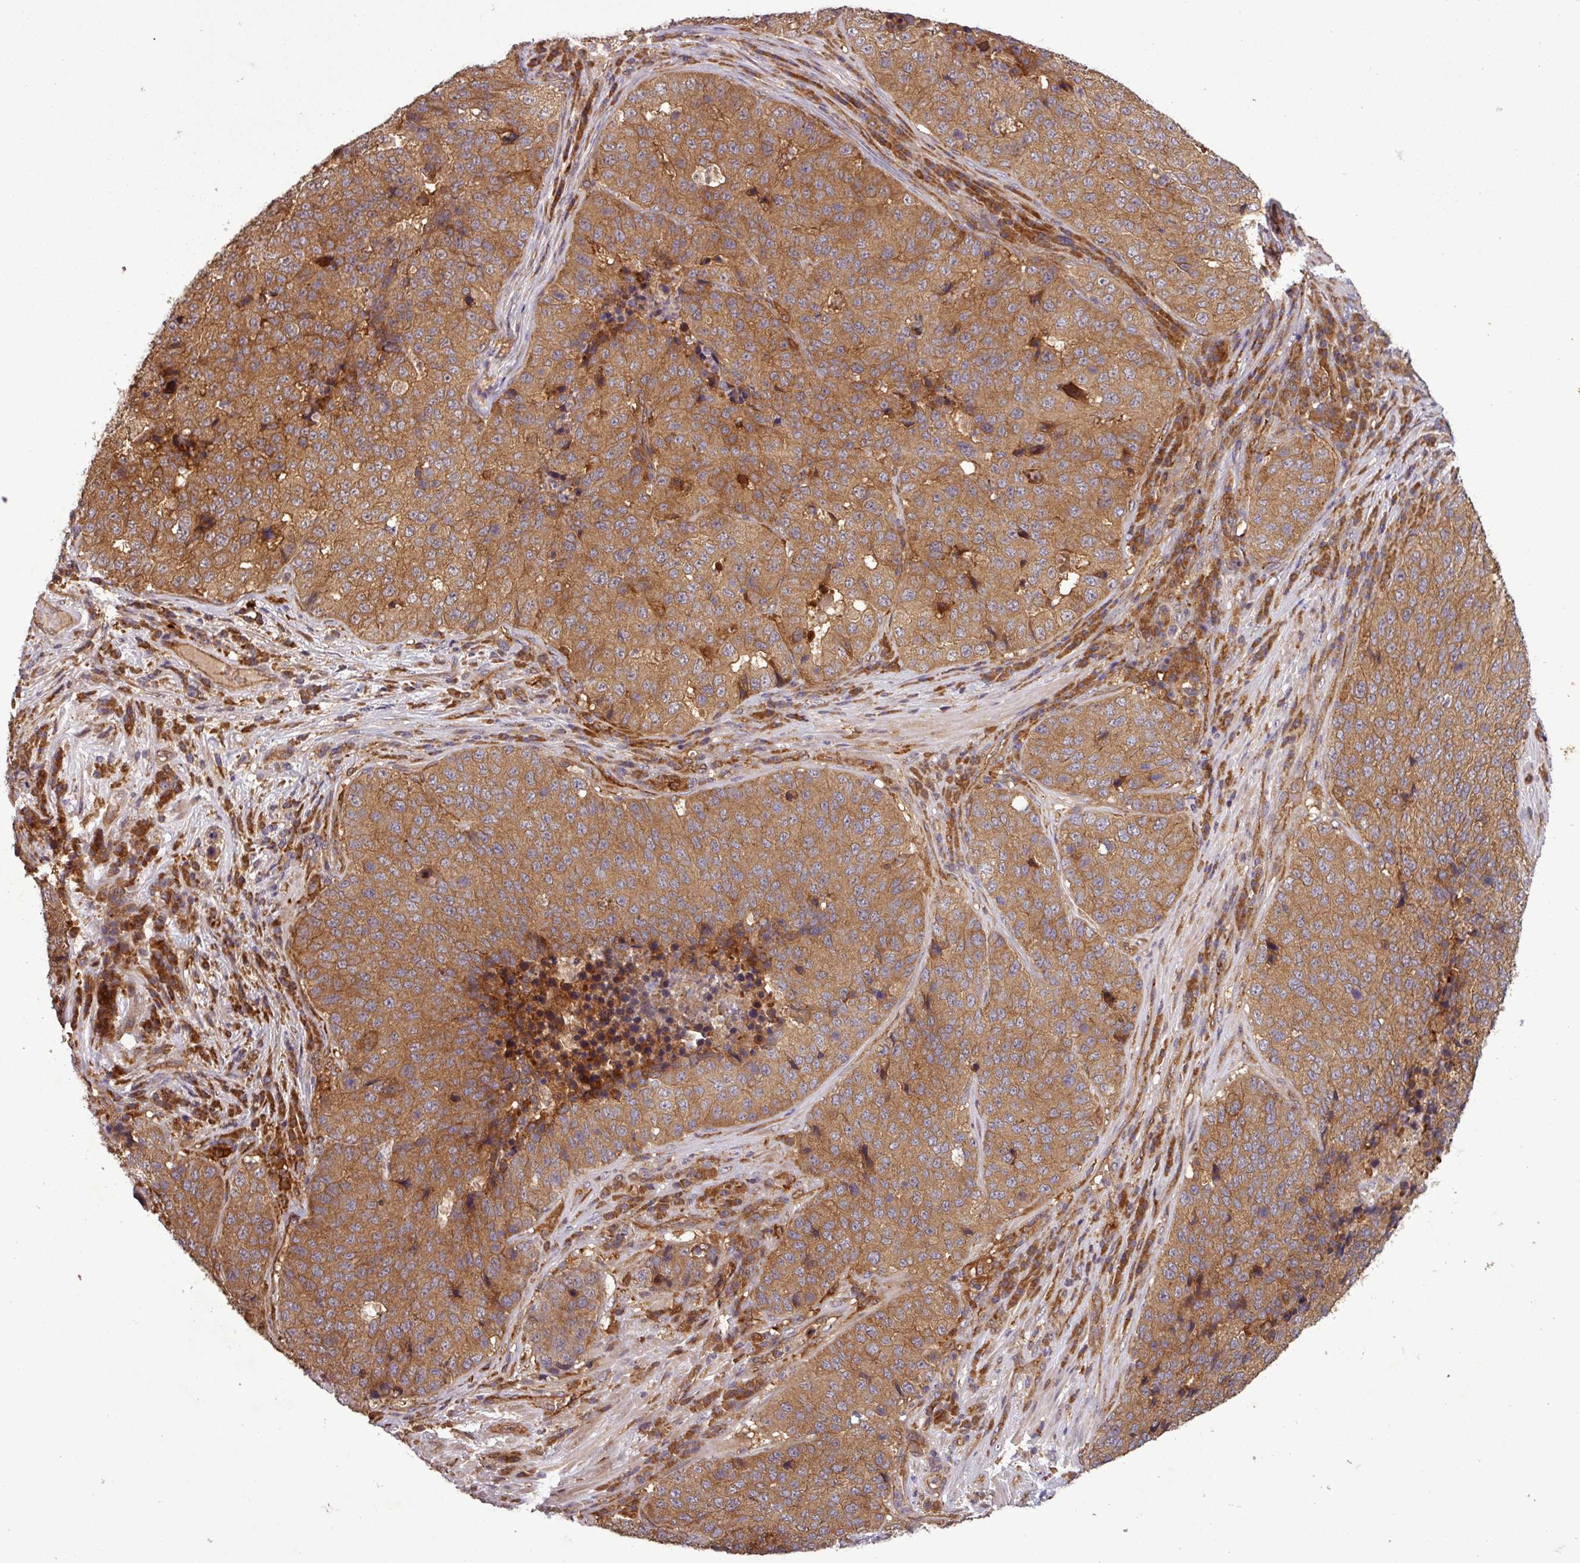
{"staining": {"intensity": "moderate", "quantity": ">75%", "location": "cytoplasmic/membranous"}, "tissue": "stomach cancer", "cell_type": "Tumor cells", "image_type": "cancer", "snomed": [{"axis": "morphology", "description": "Adenocarcinoma, NOS"}, {"axis": "topography", "description": "Stomach"}], "caption": "Immunohistochemical staining of human stomach cancer displays medium levels of moderate cytoplasmic/membranous positivity in approximately >75% of tumor cells. (DAB (3,3'-diaminobenzidine) IHC, brown staining for protein, blue staining for nuclei).", "gene": "SIRPB2", "patient": {"sex": "male", "age": 71}}